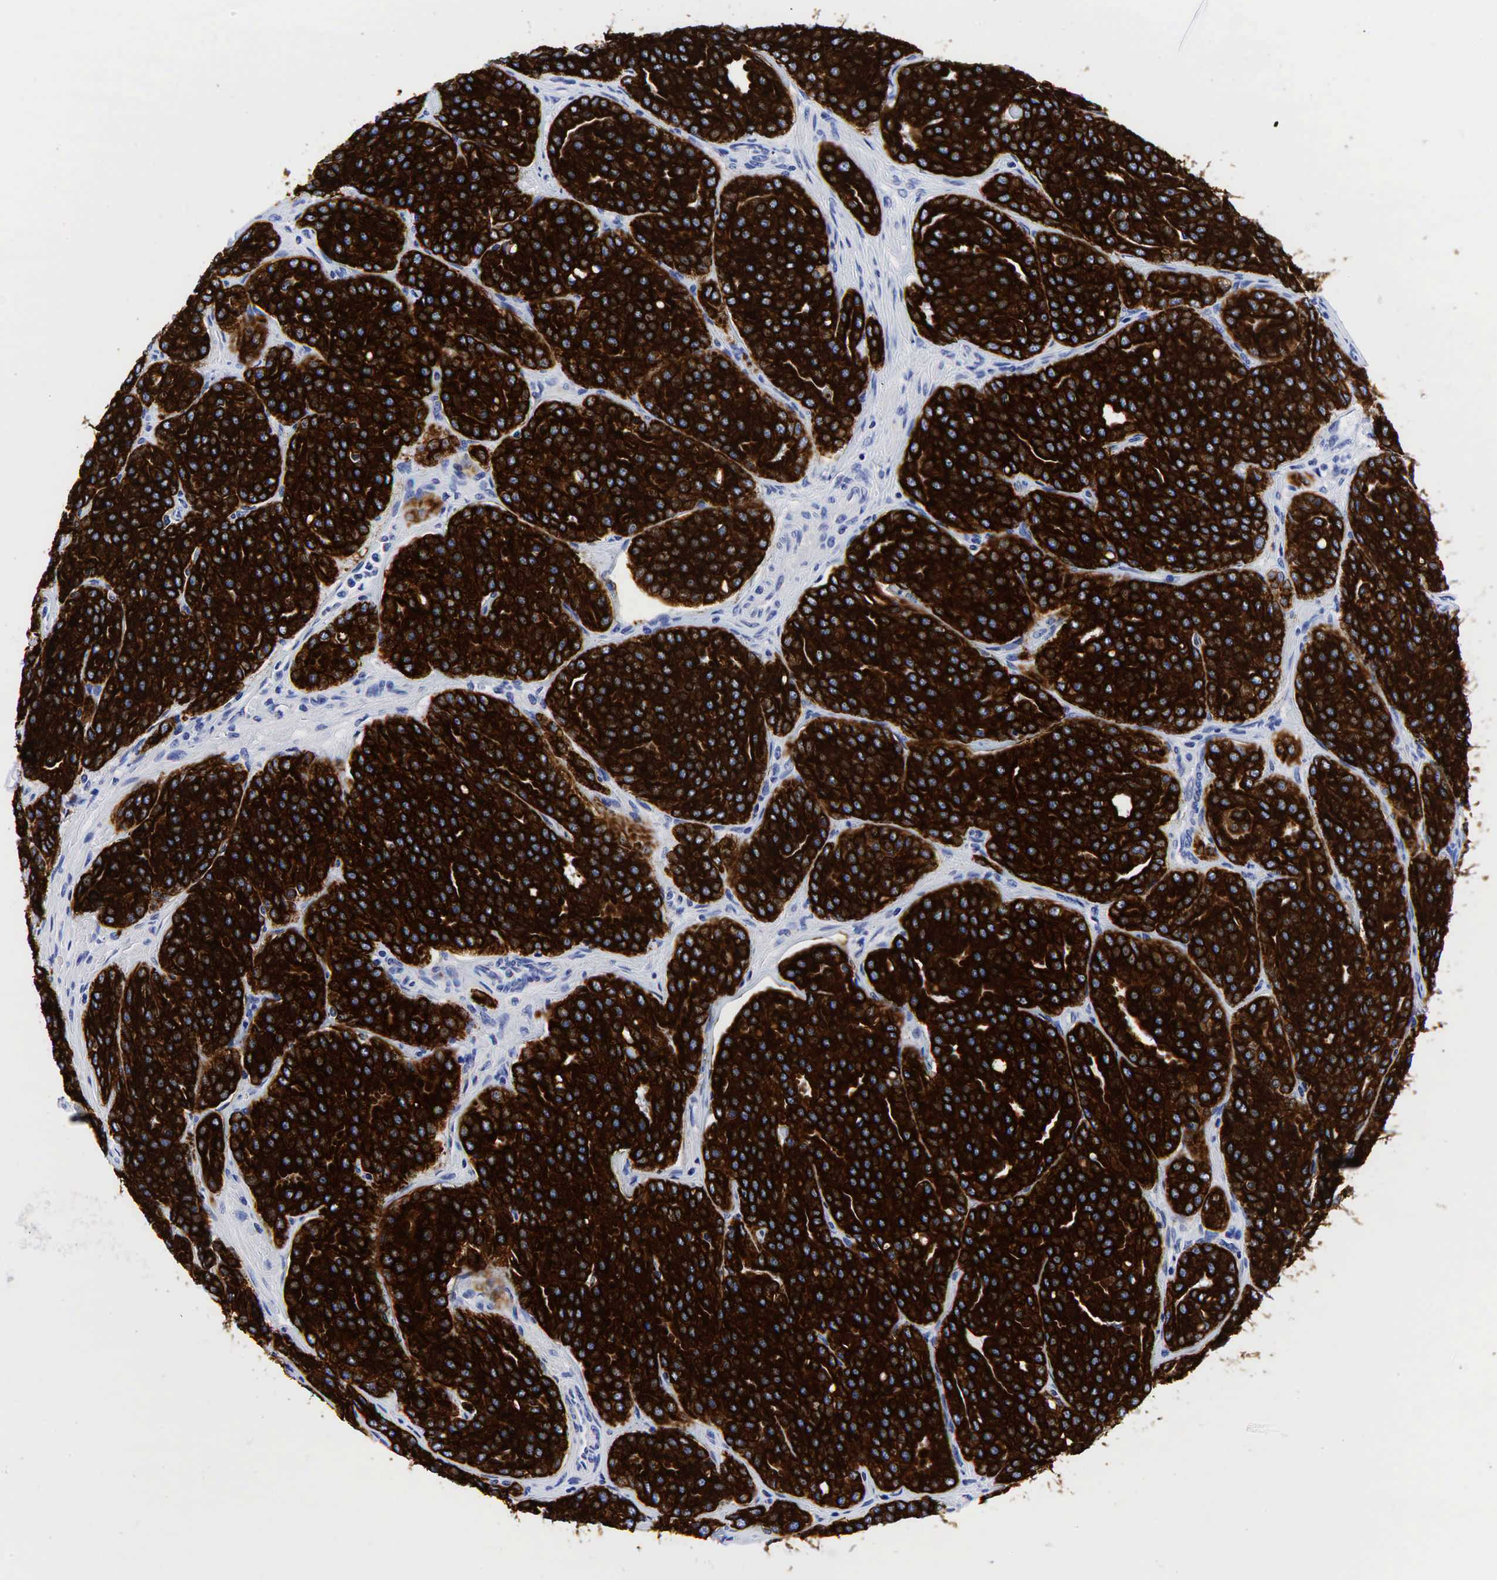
{"staining": {"intensity": "strong", "quantity": ">75%", "location": "cytoplasmic/membranous"}, "tissue": "prostate cancer", "cell_type": "Tumor cells", "image_type": "cancer", "snomed": [{"axis": "morphology", "description": "Adenocarcinoma, High grade"}, {"axis": "topography", "description": "Prostate"}], "caption": "Human prostate high-grade adenocarcinoma stained with a protein marker shows strong staining in tumor cells.", "gene": "KRT18", "patient": {"sex": "male", "age": 64}}